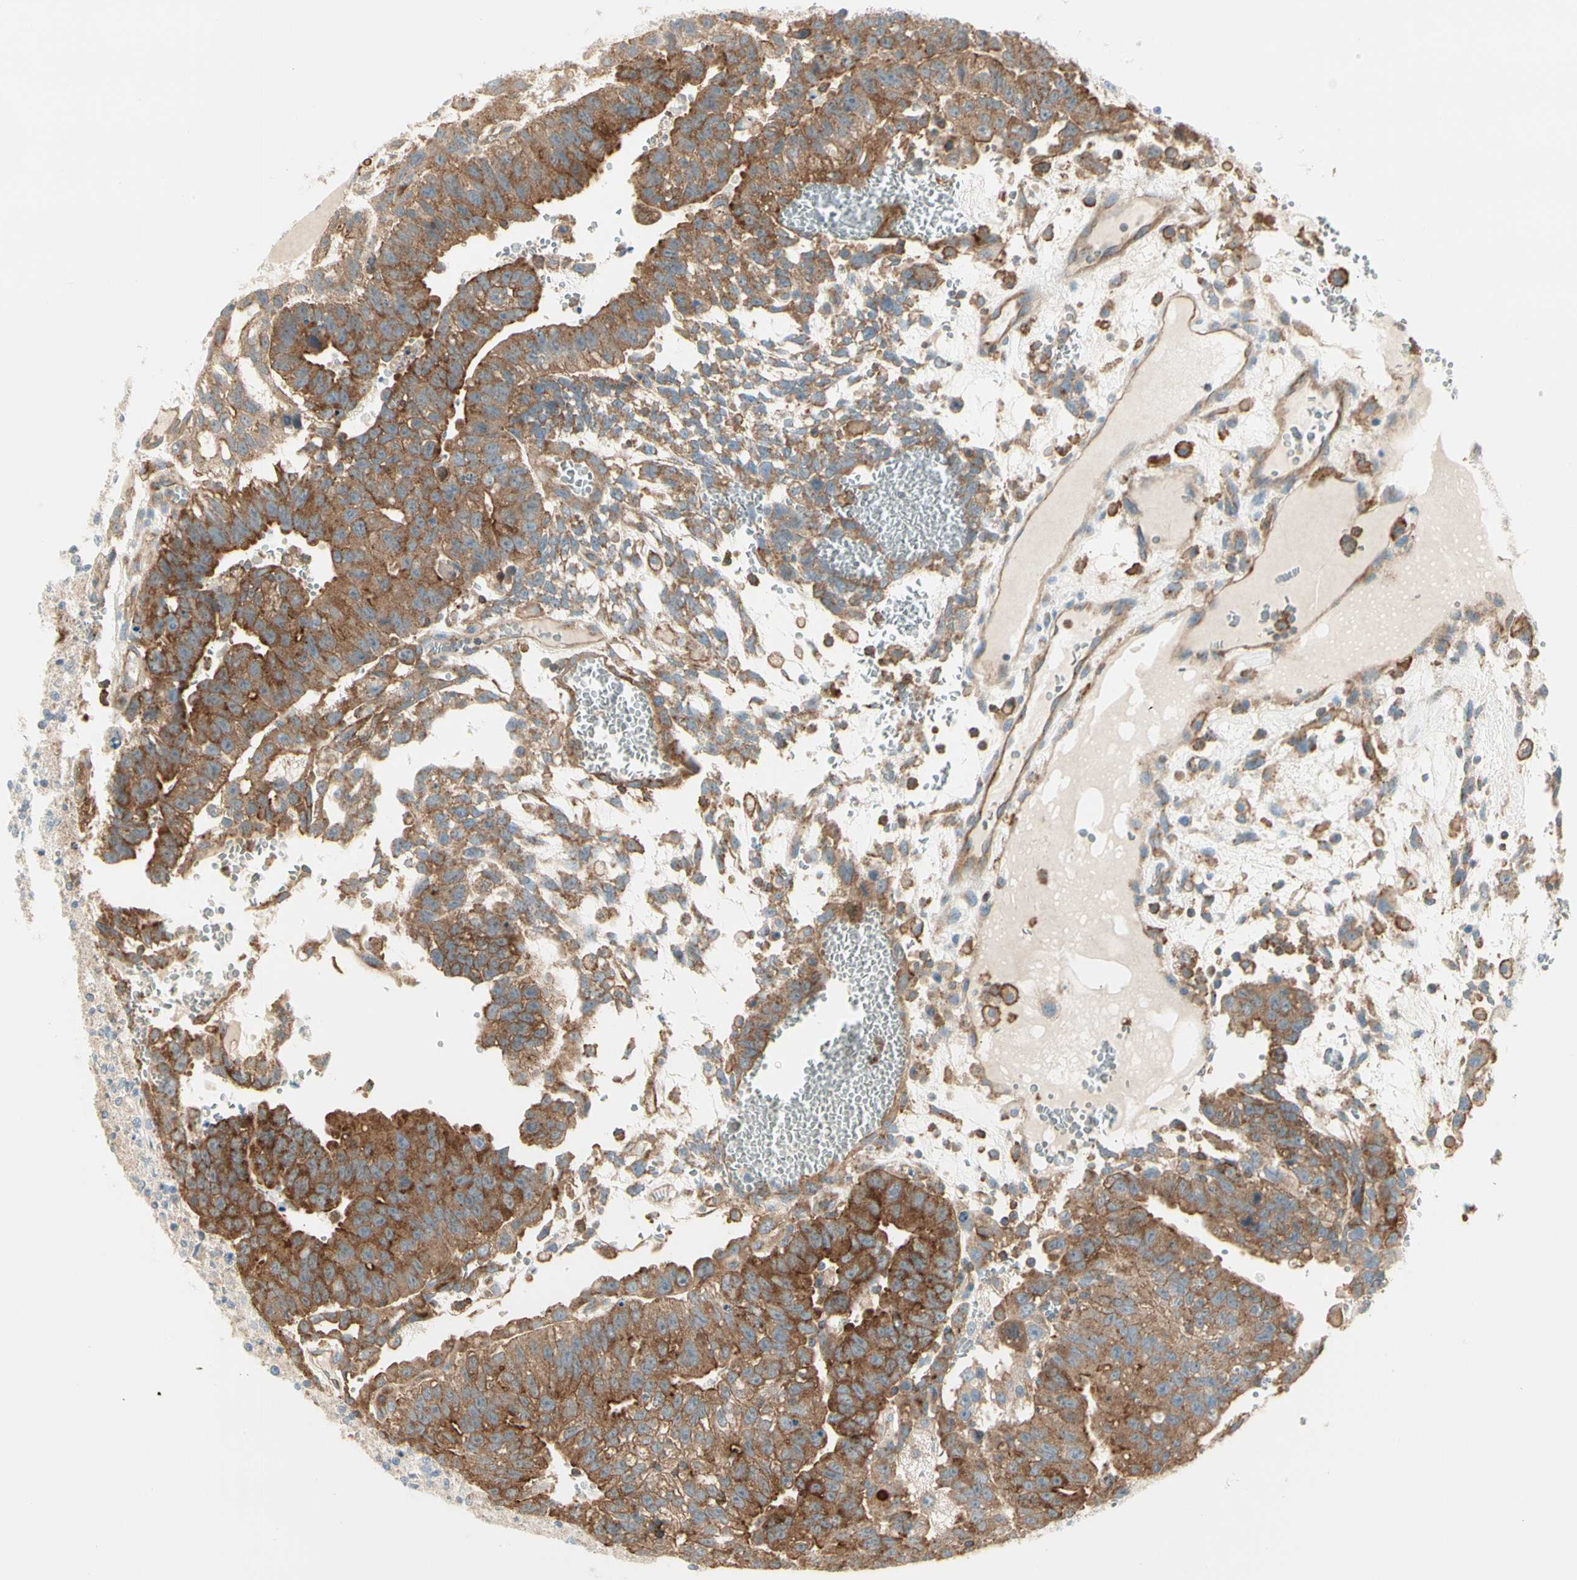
{"staining": {"intensity": "moderate", "quantity": ">75%", "location": "cytoplasmic/membranous"}, "tissue": "testis cancer", "cell_type": "Tumor cells", "image_type": "cancer", "snomed": [{"axis": "morphology", "description": "Seminoma, NOS"}, {"axis": "morphology", "description": "Carcinoma, Embryonal, NOS"}, {"axis": "topography", "description": "Testis"}], "caption": "This image demonstrates immunohistochemistry staining of testis cancer (embryonal carcinoma), with medium moderate cytoplasmic/membranous staining in about >75% of tumor cells.", "gene": "AGFG1", "patient": {"sex": "male", "age": 52}}